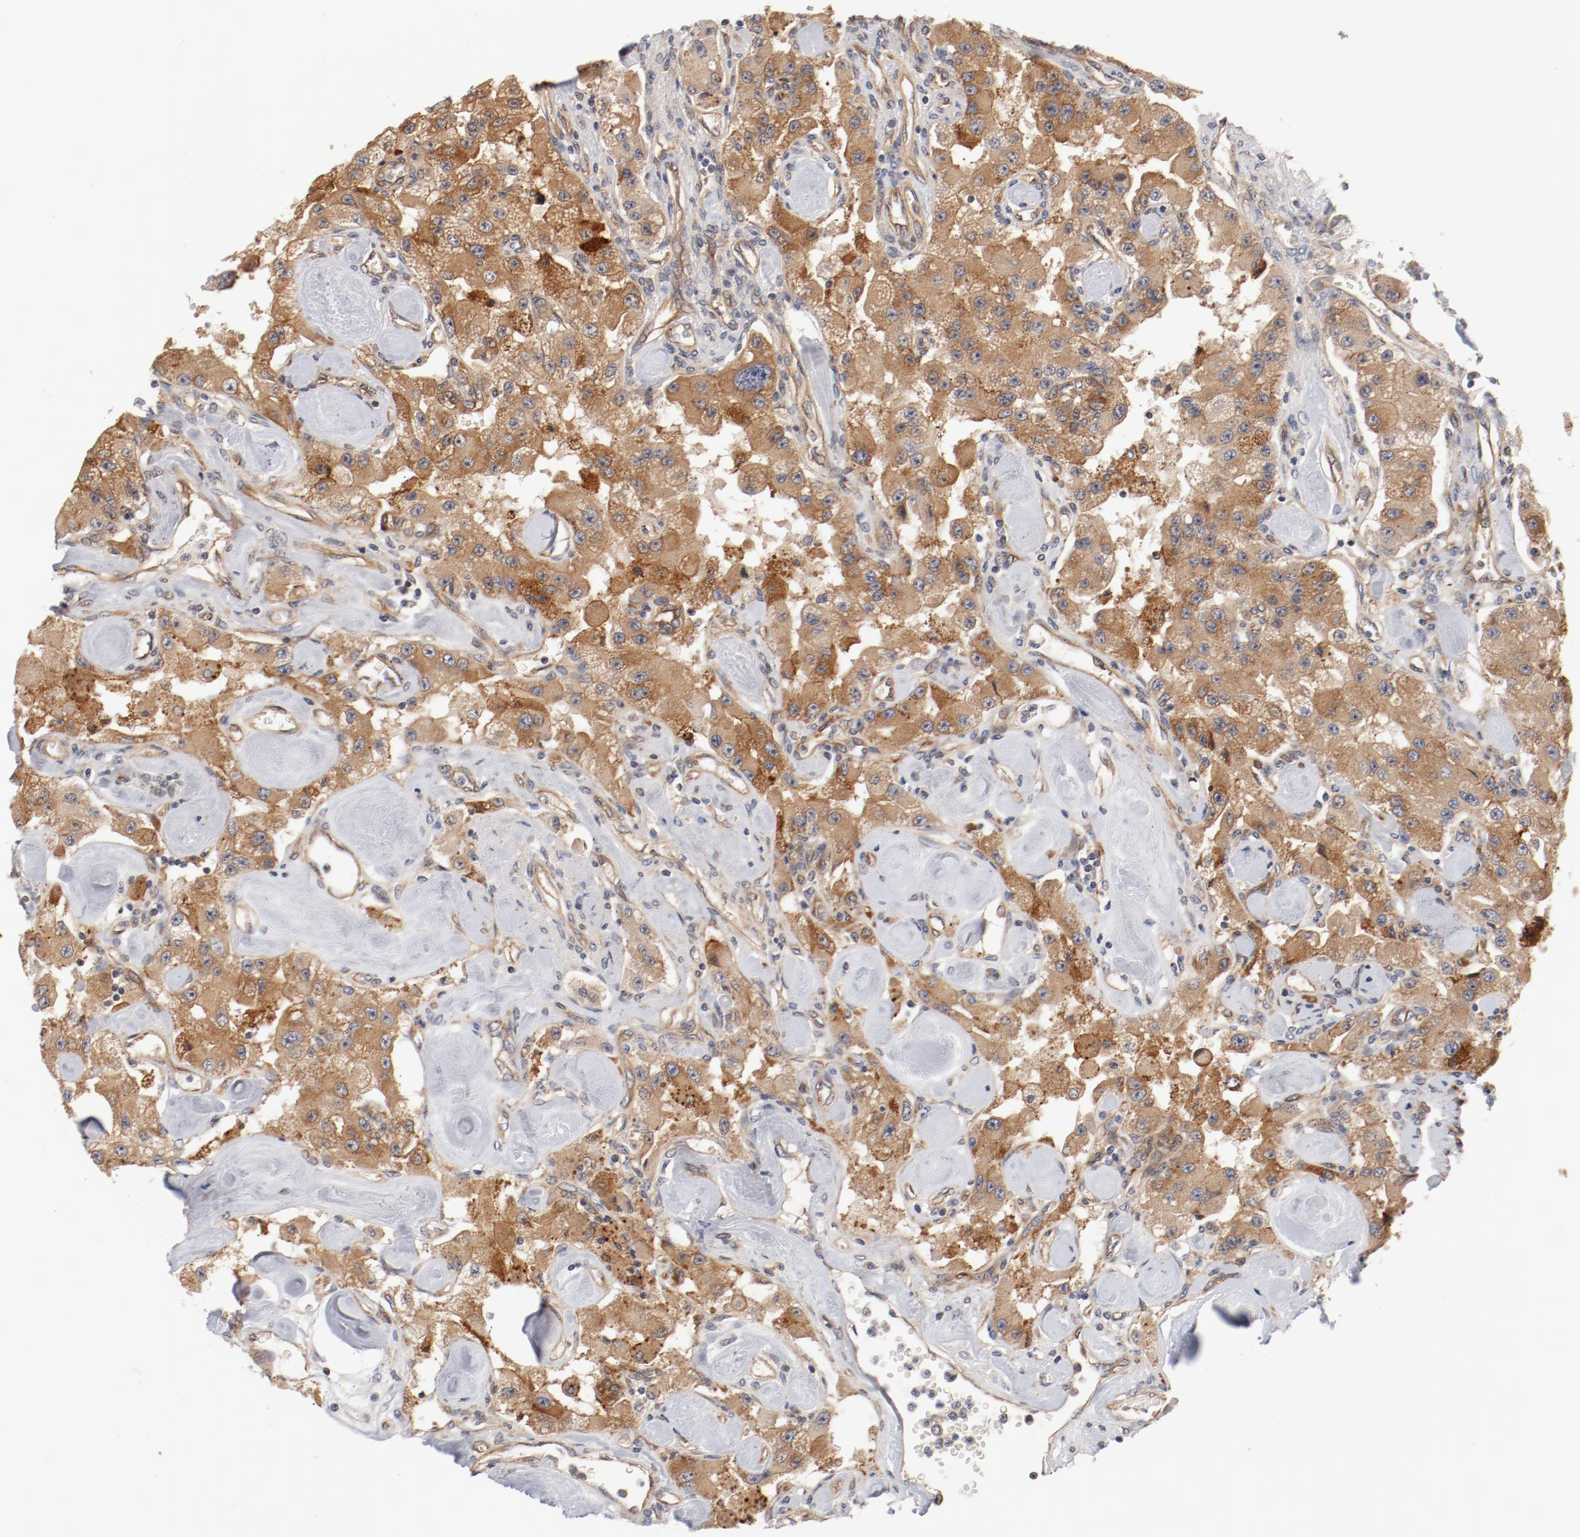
{"staining": {"intensity": "moderate", "quantity": ">75%", "location": "cytoplasmic/membranous"}, "tissue": "carcinoid", "cell_type": "Tumor cells", "image_type": "cancer", "snomed": [{"axis": "morphology", "description": "Carcinoid, malignant, NOS"}, {"axis": "topography", "description": "Pancreas"}], "caption": "Protein expression analysis of human carcinoid (malignant) reveals moderate cytoplasmic/membranous expression in approximately >75% of tumor cells.", "gene": "PITPNM2", "patient": {"sex": "male", "age": 41}}